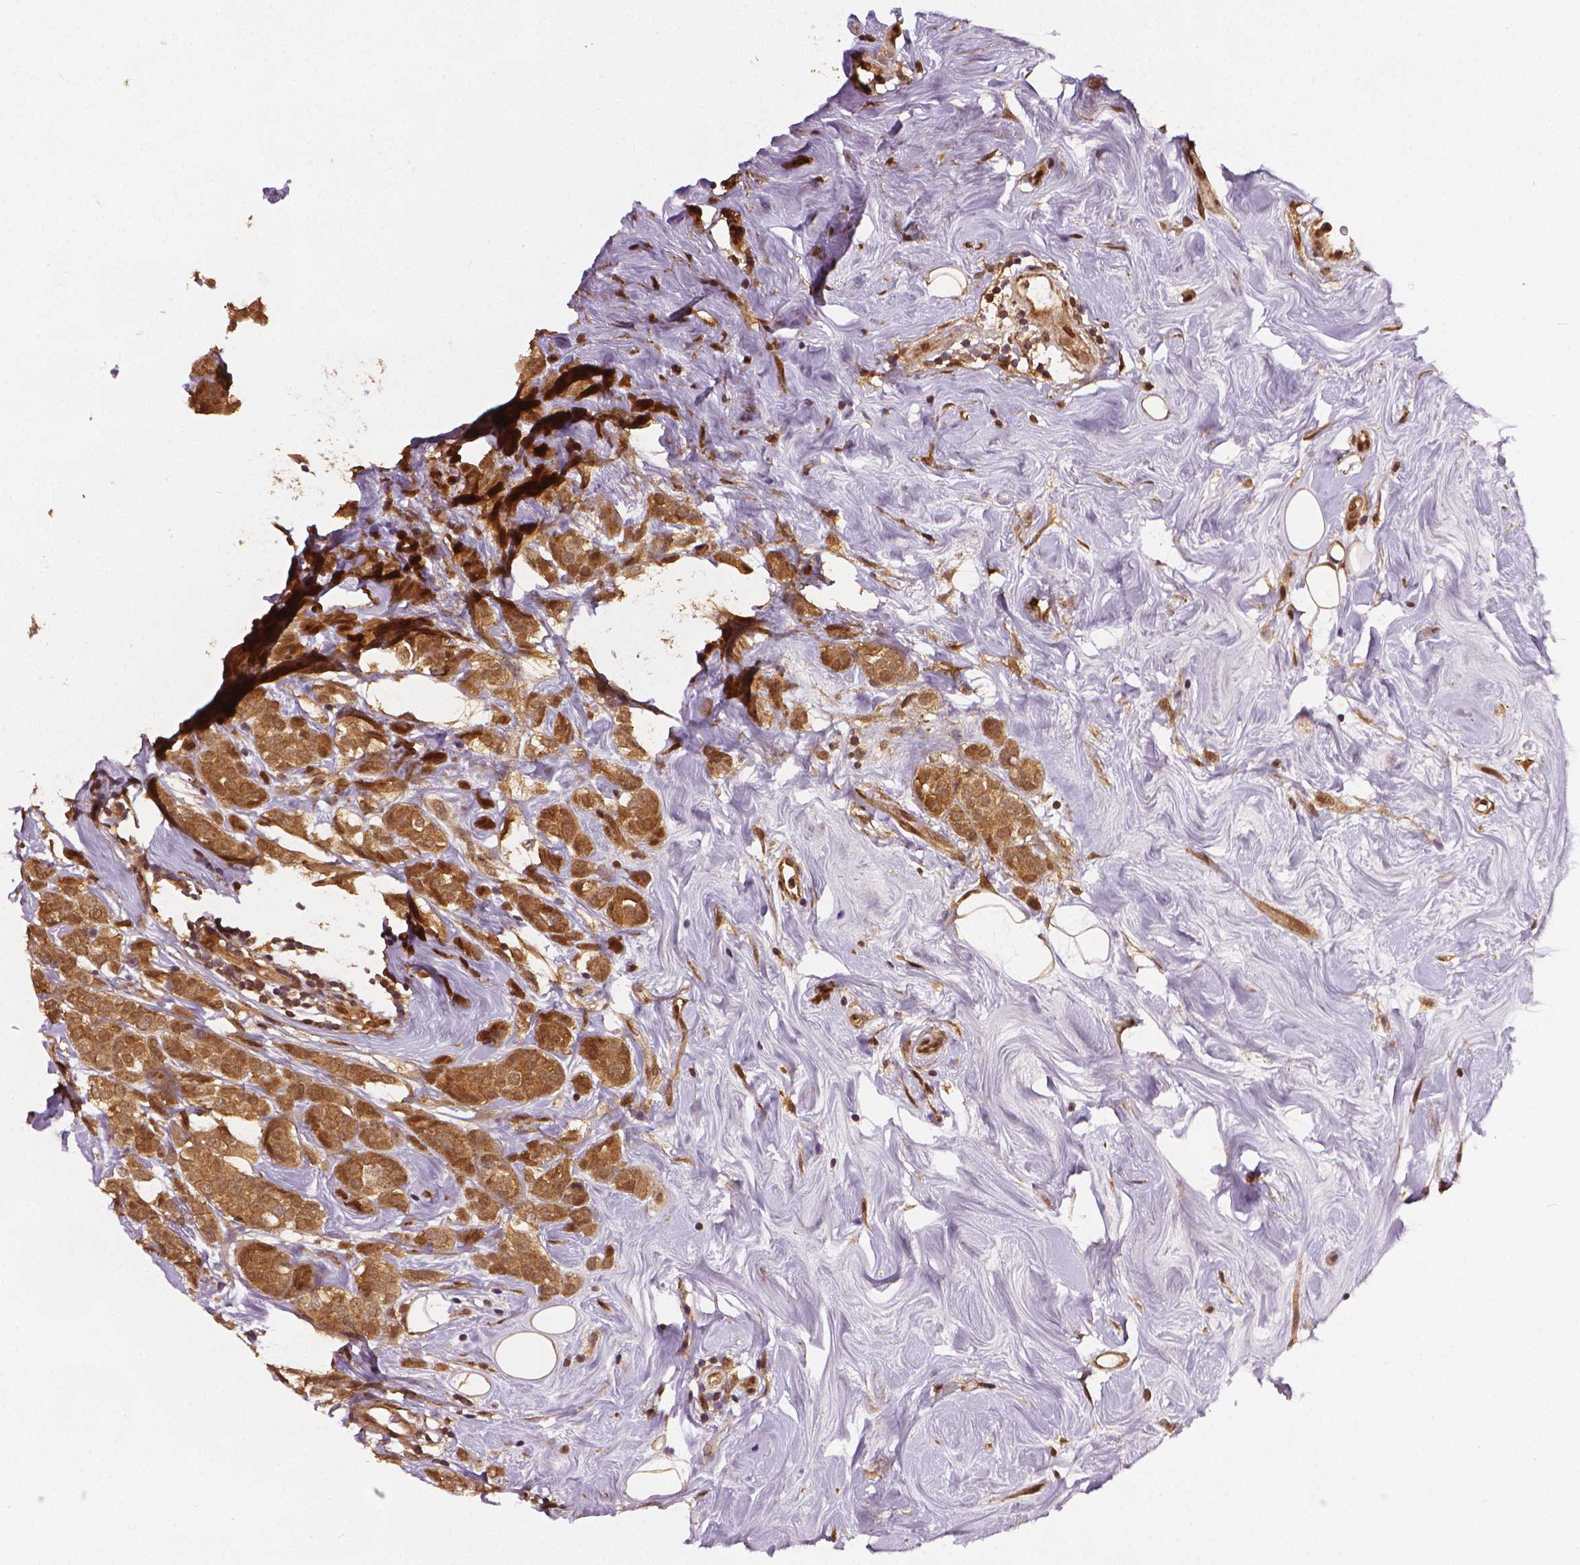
{"staining": {"intensity": "moderate", "quantity": ">75%", "location": "cytoplasmic/membranous"}, "tissue": "breast cancer", "cell_type": "Tumor cells", "image_type": "cancer", "snomed": [{"axis": "morphology", "description": "Lobular carcinoma"}, {"axis": "topography", "description": "Breast"}], "caption": "Breast cancer stained with a brown dye demonstrates moderate cytoplasmic/membranous positive positivity in approximately >75% of tumor cells.", "gene": "STAT3", "patient": {"sex": "female", "age": 49}}